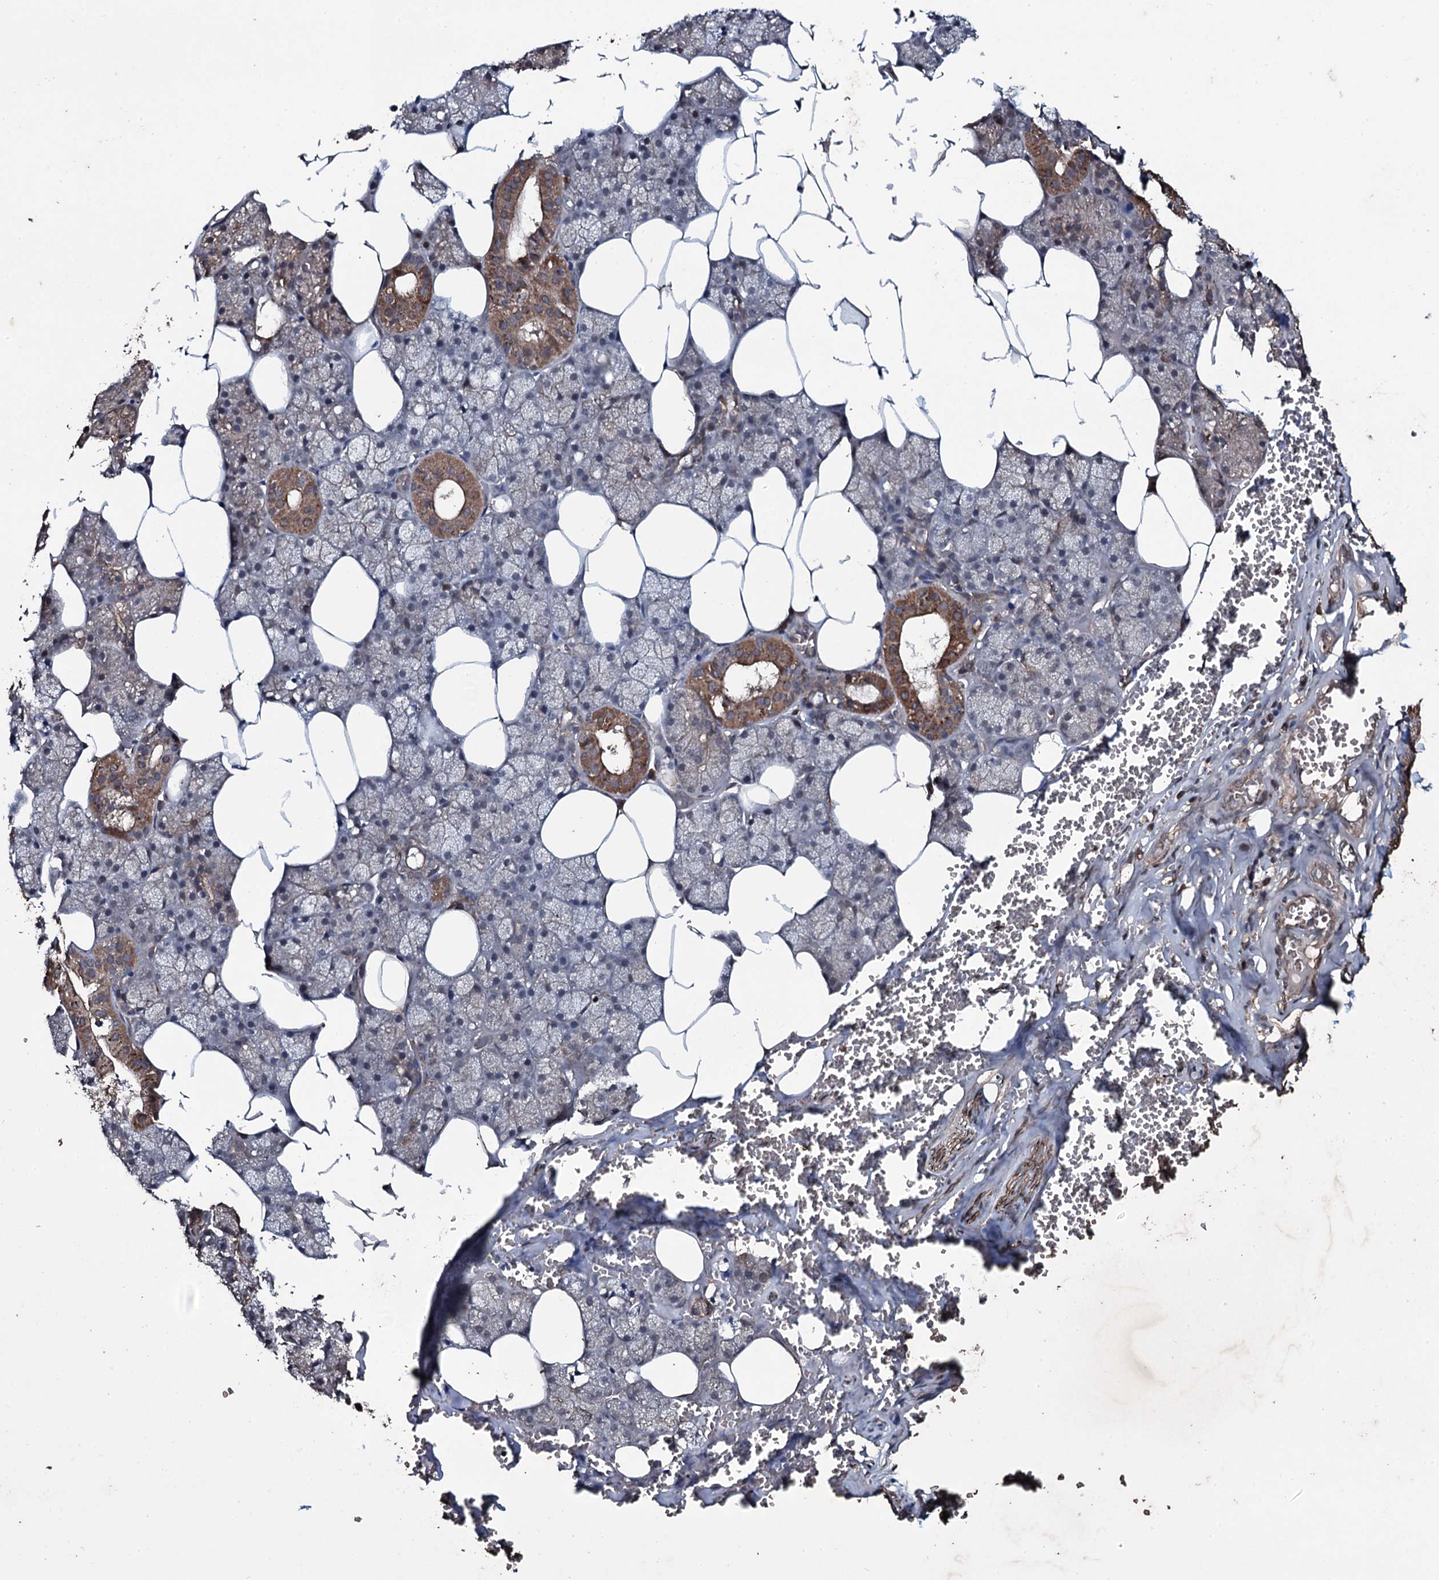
{"staining": {"intensity": "moderate", "quantity": "<25%", "location": "cytoplasmic/membranous"}, "tissue": "salivary gland", "cell_type": "Glandular cells", "image_type": "normal", "snomed": [{"axis": "morphology", "description": "Normal tissue, NOS"}, {"axis": "topography", "description": "Salivary gland"}], "caption": "The photomicrograph exhibits a brown stain indicating the presence of a protein in the cytoplasmic/membranous of glandular cells in salivary gland.", "gene": "MRPS31", "patient": {"sex": "male", "age": 62}}